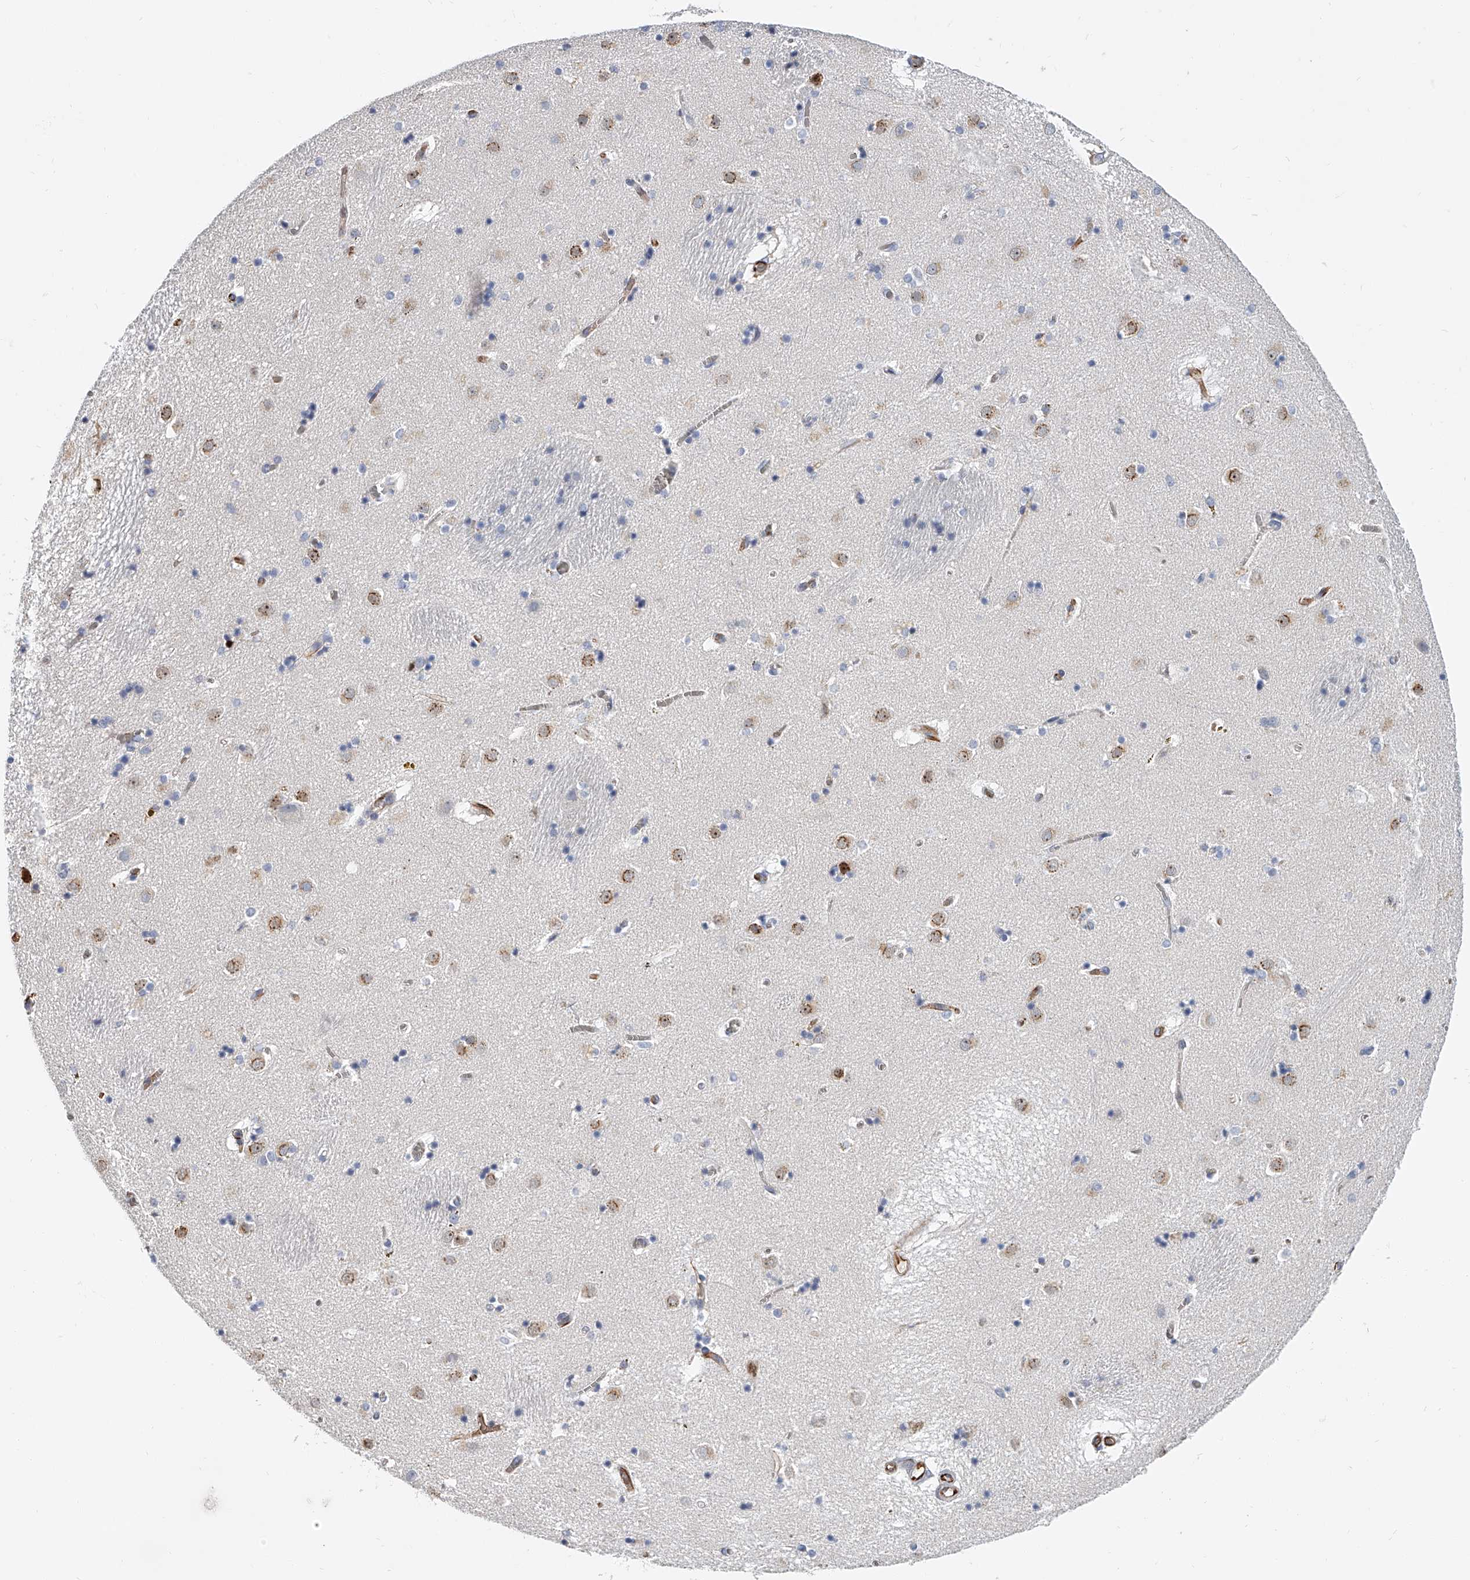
{"staining": {"intensity": "moderate", "quantity": "<25%", "location": "nuclear"}, "tissue": "caudate", "cell_type": "Glial cells", "image_type": "normal", "snomed": [{"axis": "morphology", "description": "Normal tissue, NOS"}, {"axis": "topography", "description": "Lateral ventricle wall"}], "caption": "Brown immunohistochemical staining in unremarkable caudate exhibits moderate nuclear staining in about <25% of glial cells. The protein of interest is stained brown, and the nuclei are stained in blue (DAB IHC with brightfield microscopy, high magnification).", "gene": "KIRREL1", "patient": {"sex": "male", "age": 70}}